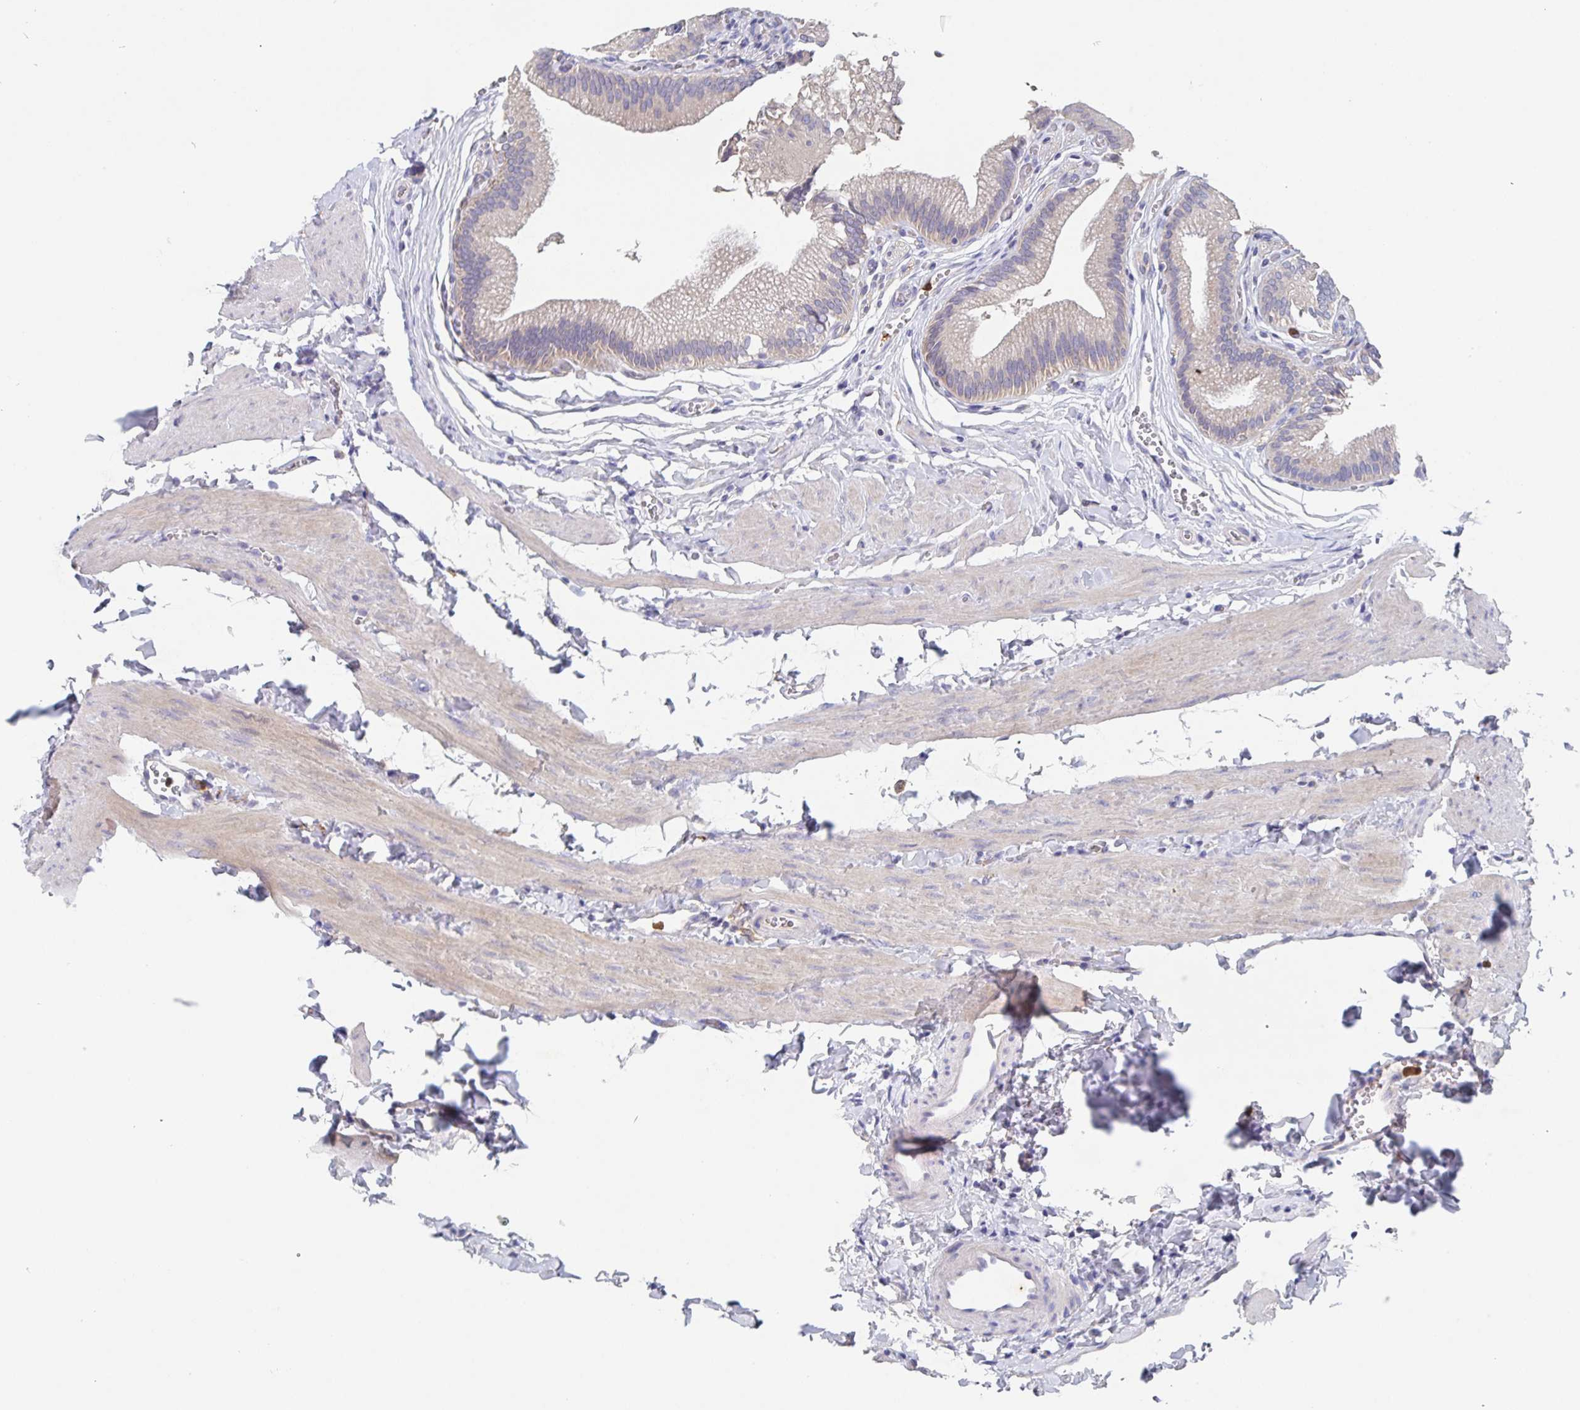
{"staining": {"intensity": "weak", "quantity": "25%-75%", "location": "cytoplasmic/membranous"}, "tissue": "gallbladder", "cell_type": "Glandular cells", "image_type": "normal", "snomed": [{"axis": "morphology", "description": "Normal tissue, NOS"}, {"axis": "topography", "description": "Gallbladder"}, {"axis": "topography", "description": "Peripheral nerve tissue"}], "caption": "A photomicrograph showing weak cytoplasmic/membranous staining in about 25%-75% of glandular cells in benign gallbladder, as visualized by brown immunohistochemical staining.", "gene": "CDC42BPG", "patient": {"sex": "male", "age": 17}}